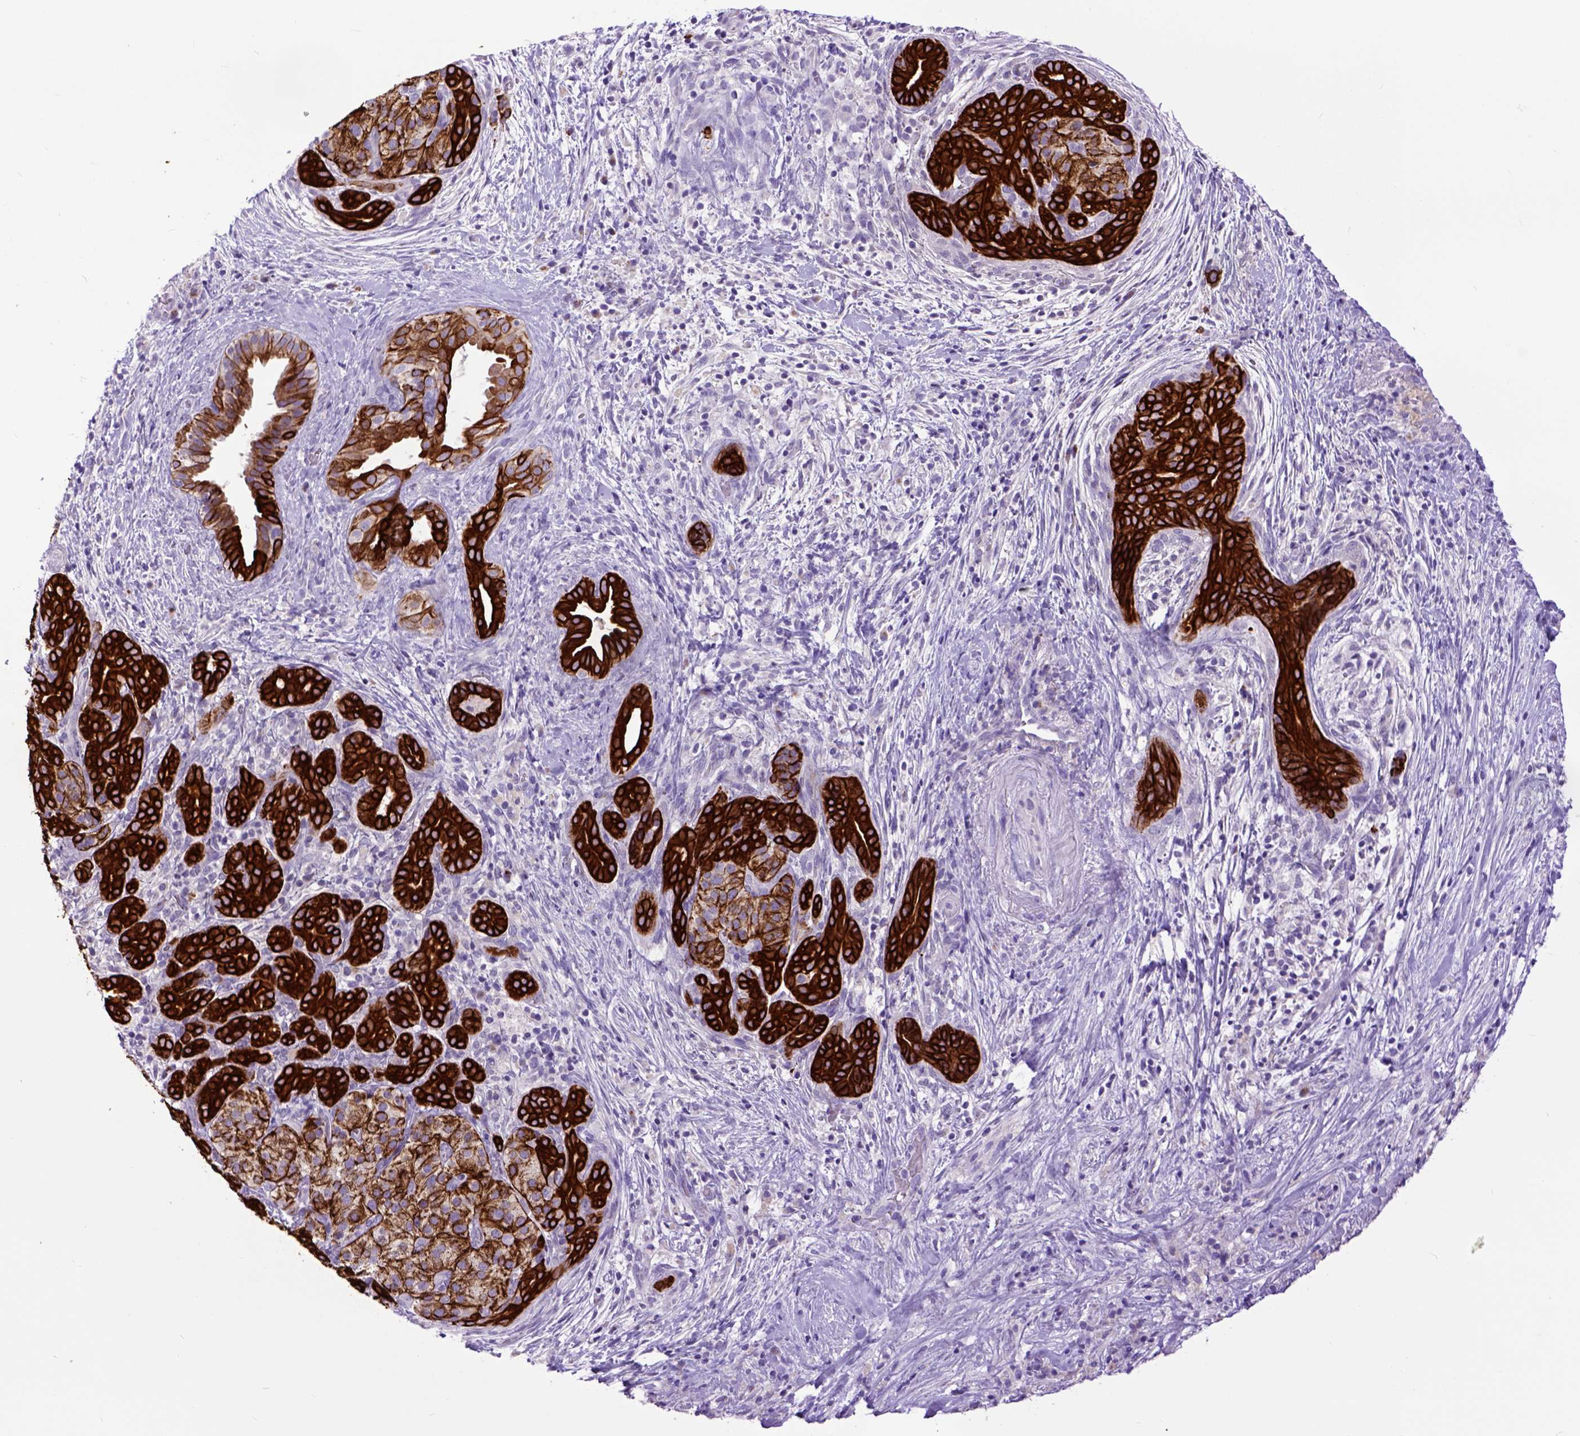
{"staining": {"intensity": "strong", "quantity": ">75%", "location": "cytoplasmic/membranous"}, "tissue": "pancreatic cancer", "cell_type": "Tumor cells", "image_type": "cancer", "snomed": [{"axis": "morphology", "description": "Adenocarcinoma, NOS"}, {"axis": "topography", "description": "Pancreas"}], "caption": "A high amount of strong cytoplasmic/membranous positivity is seen in about >75% of tumor cells in adenocarcinoma (pancreatic) tissue.", "gene": "RAB25", "patient": {"sex": "male", "age": 44}}